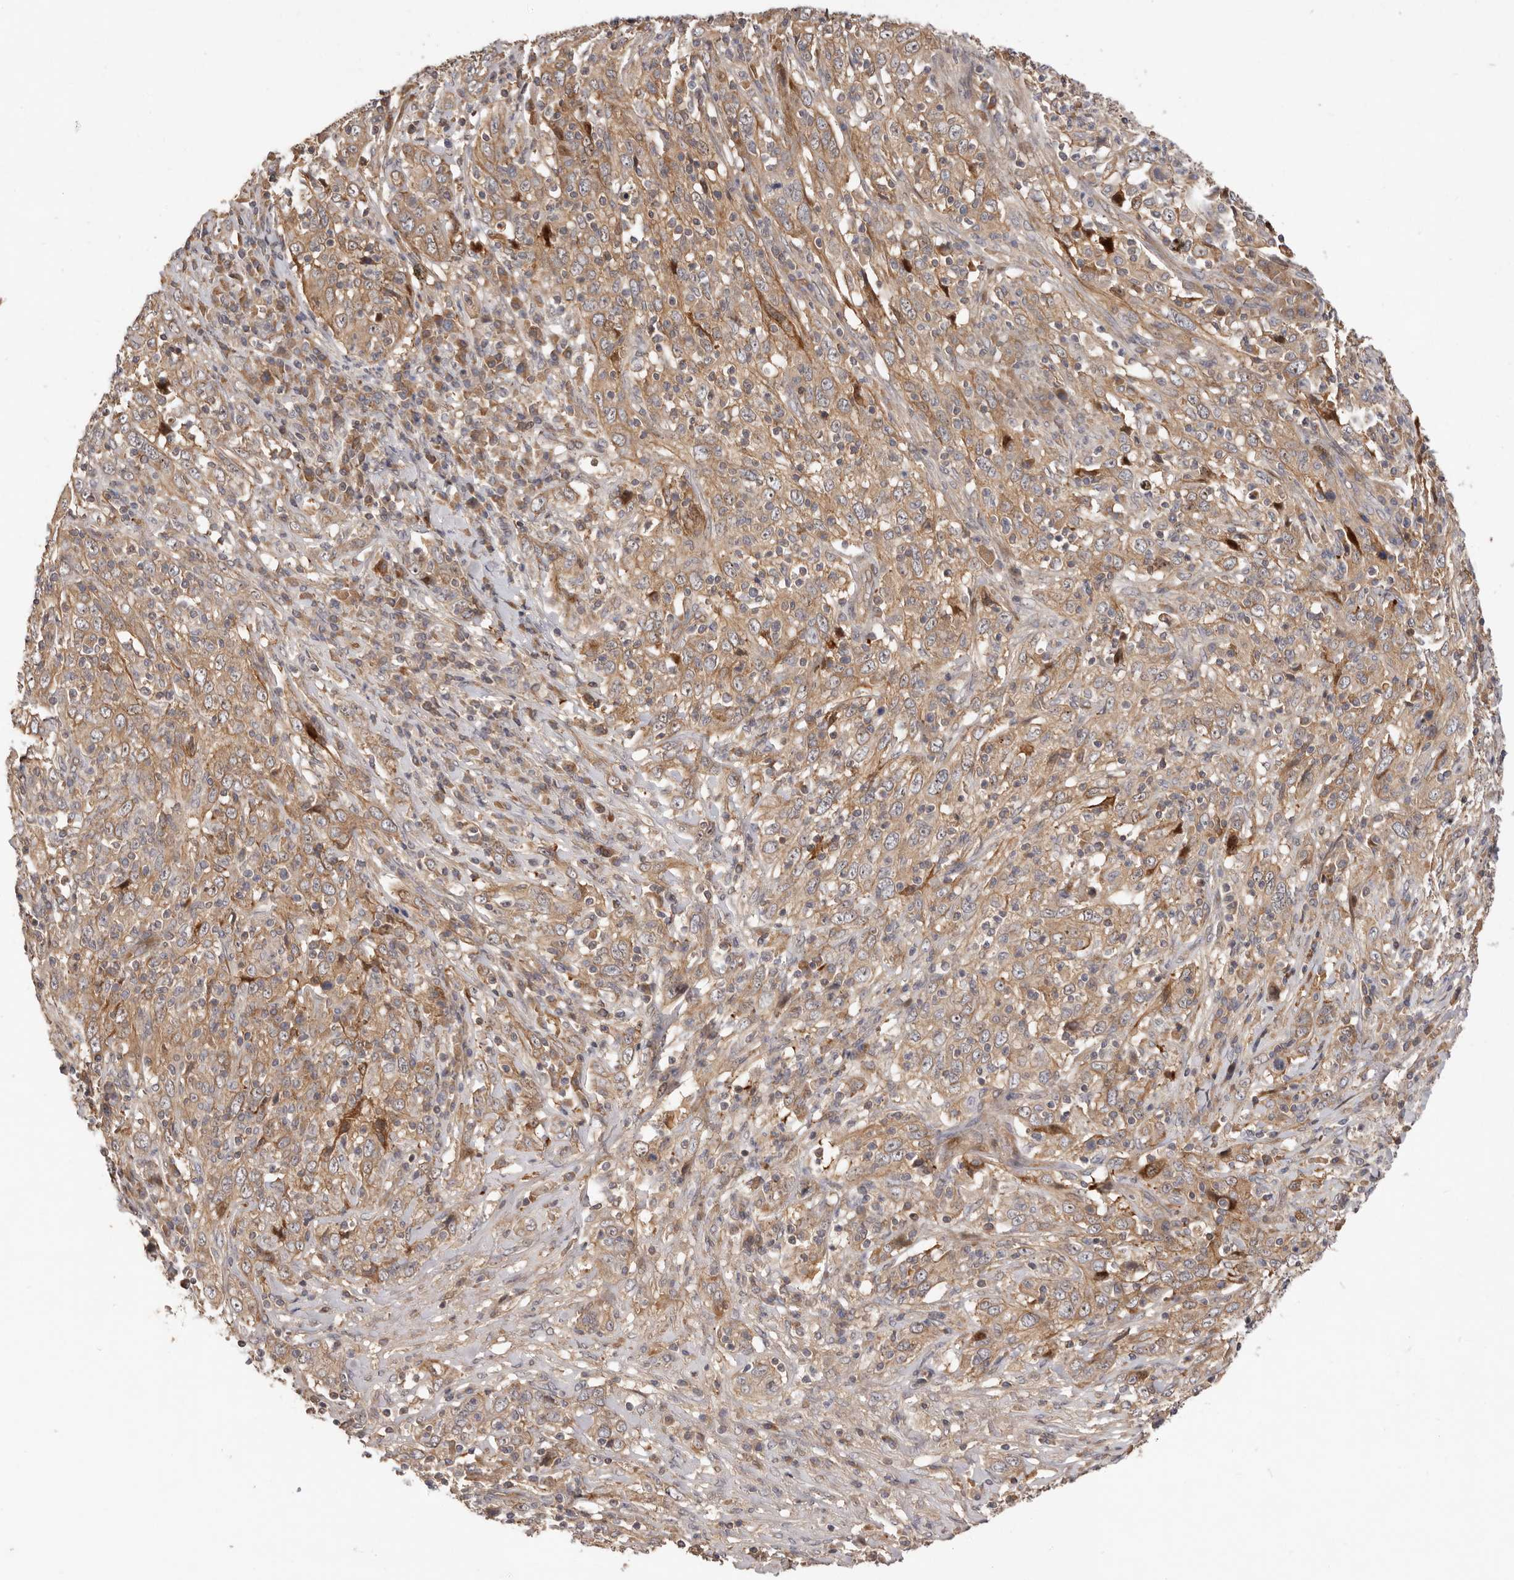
{"staining": {"intensity": "moderate", "quantity": ">75%", "location": "cytoplasmic/membranous"}, "tissue": "cervical cancer", "cell_type": "Tumor cells", "image_type": "cancer", "snomed": [{"axis": "morphology", "description": "Squamous cell carcinoma, NOS"}, {"axis": "topography", "description": "Cervix"}], "caption": "Protein staining displays moderate cytoplasmic/membranous positivity in about >75% of tumor cells in cervical cancer (squamous cell carcinoma).", "gene": "DOP1A", "patient": {"sex": "female", "age": 46}}